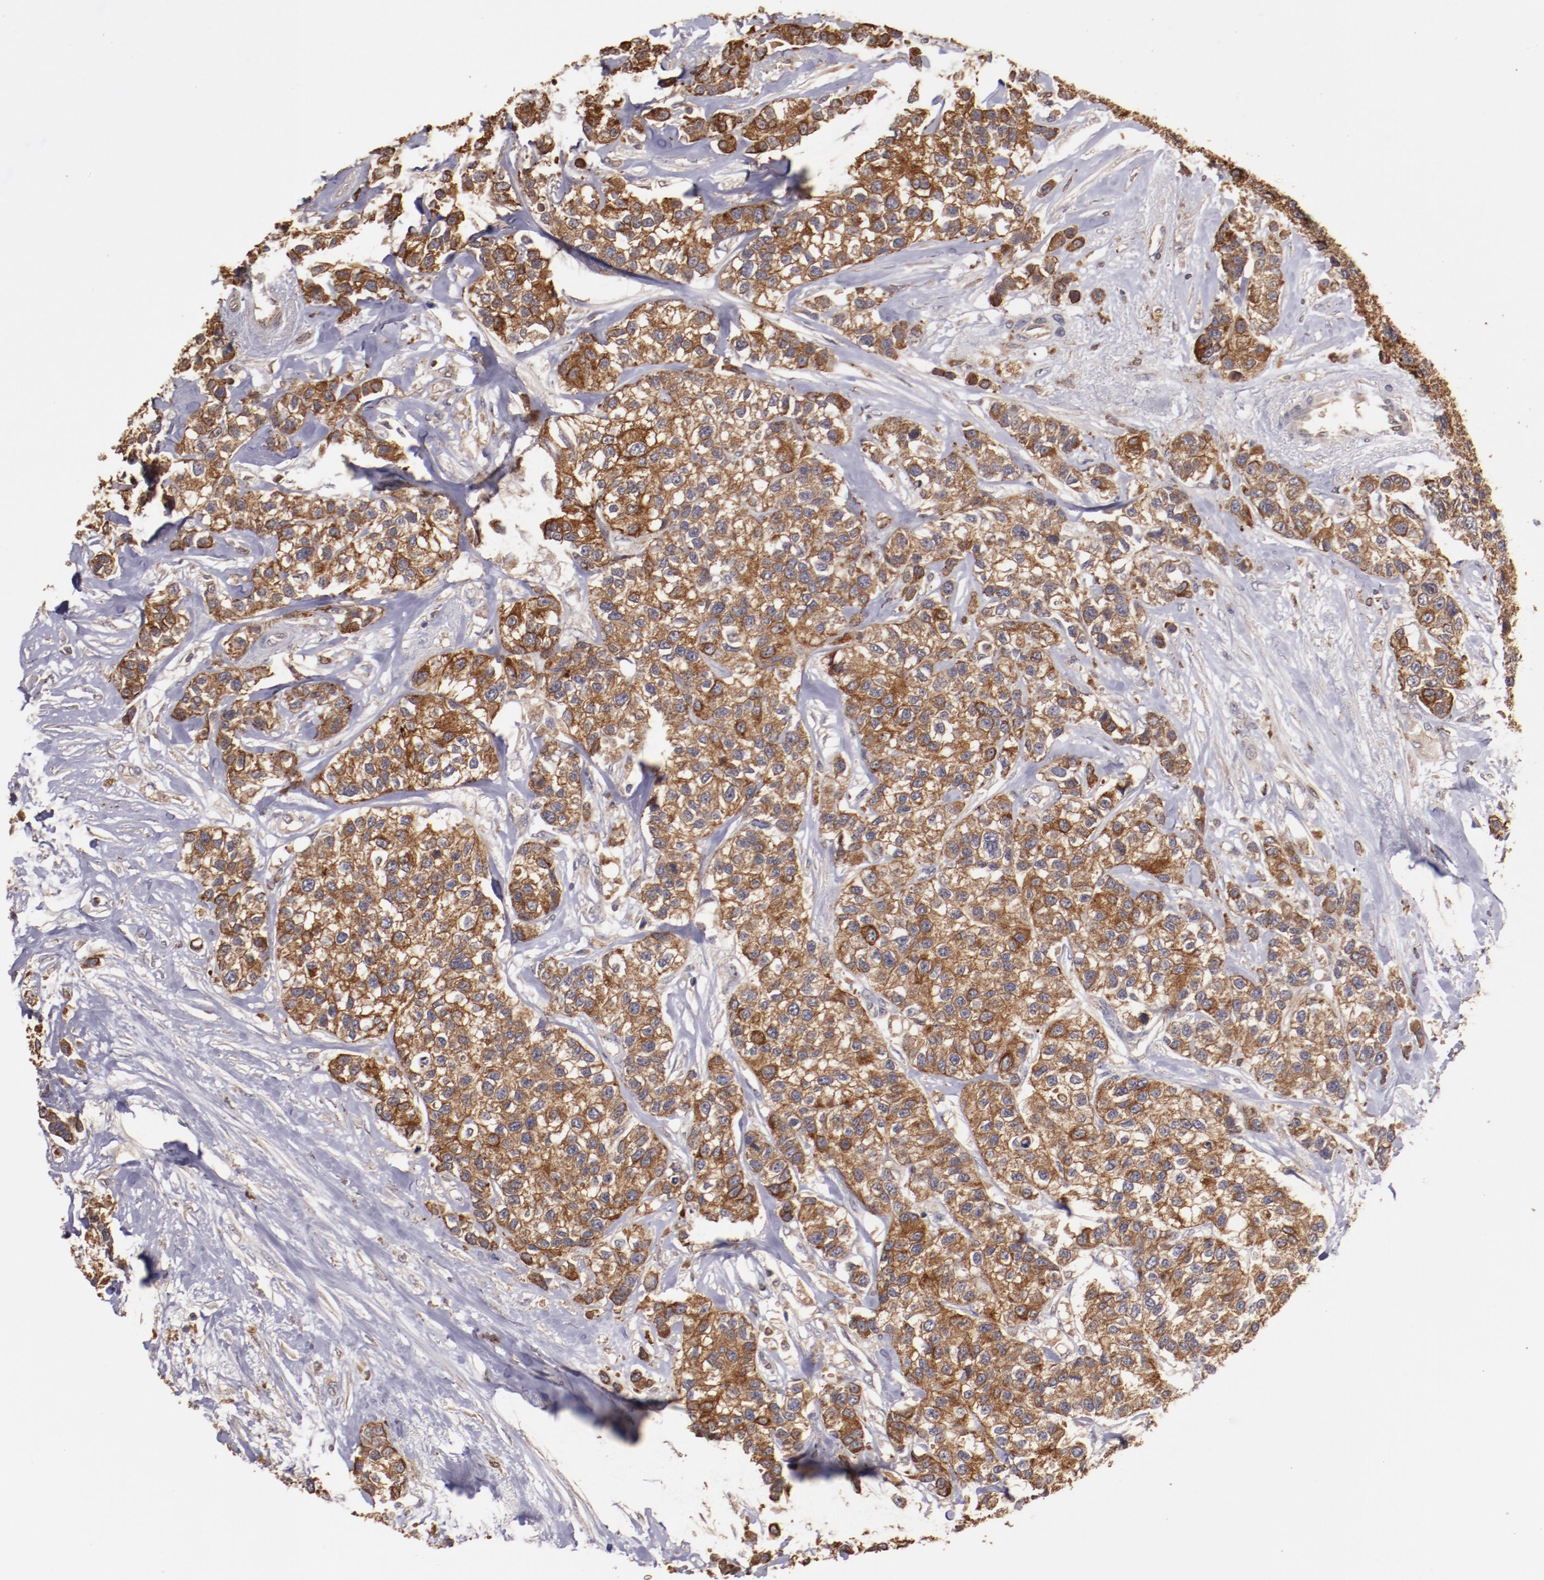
{"staining": {"intensity": "moderate", "quantity": ">75%", "location": "cytoplasmic/membranous"}, "tissue": "breast cancer", "cell_type": "Tumor cells", "image_type": "cancer", "snomed": [{"axis": "morphology", "description": "Duct carcinoma"}, {"axis": "topography", "description": "Breast"}], "caption": "Breast cancer stained with a brown dye displays moderate cytoplasmic/membranous positive staining in approximately >75% of tumor cells.", "gene": "SRRD", "patient": {"sex": "female", "age": 51}}